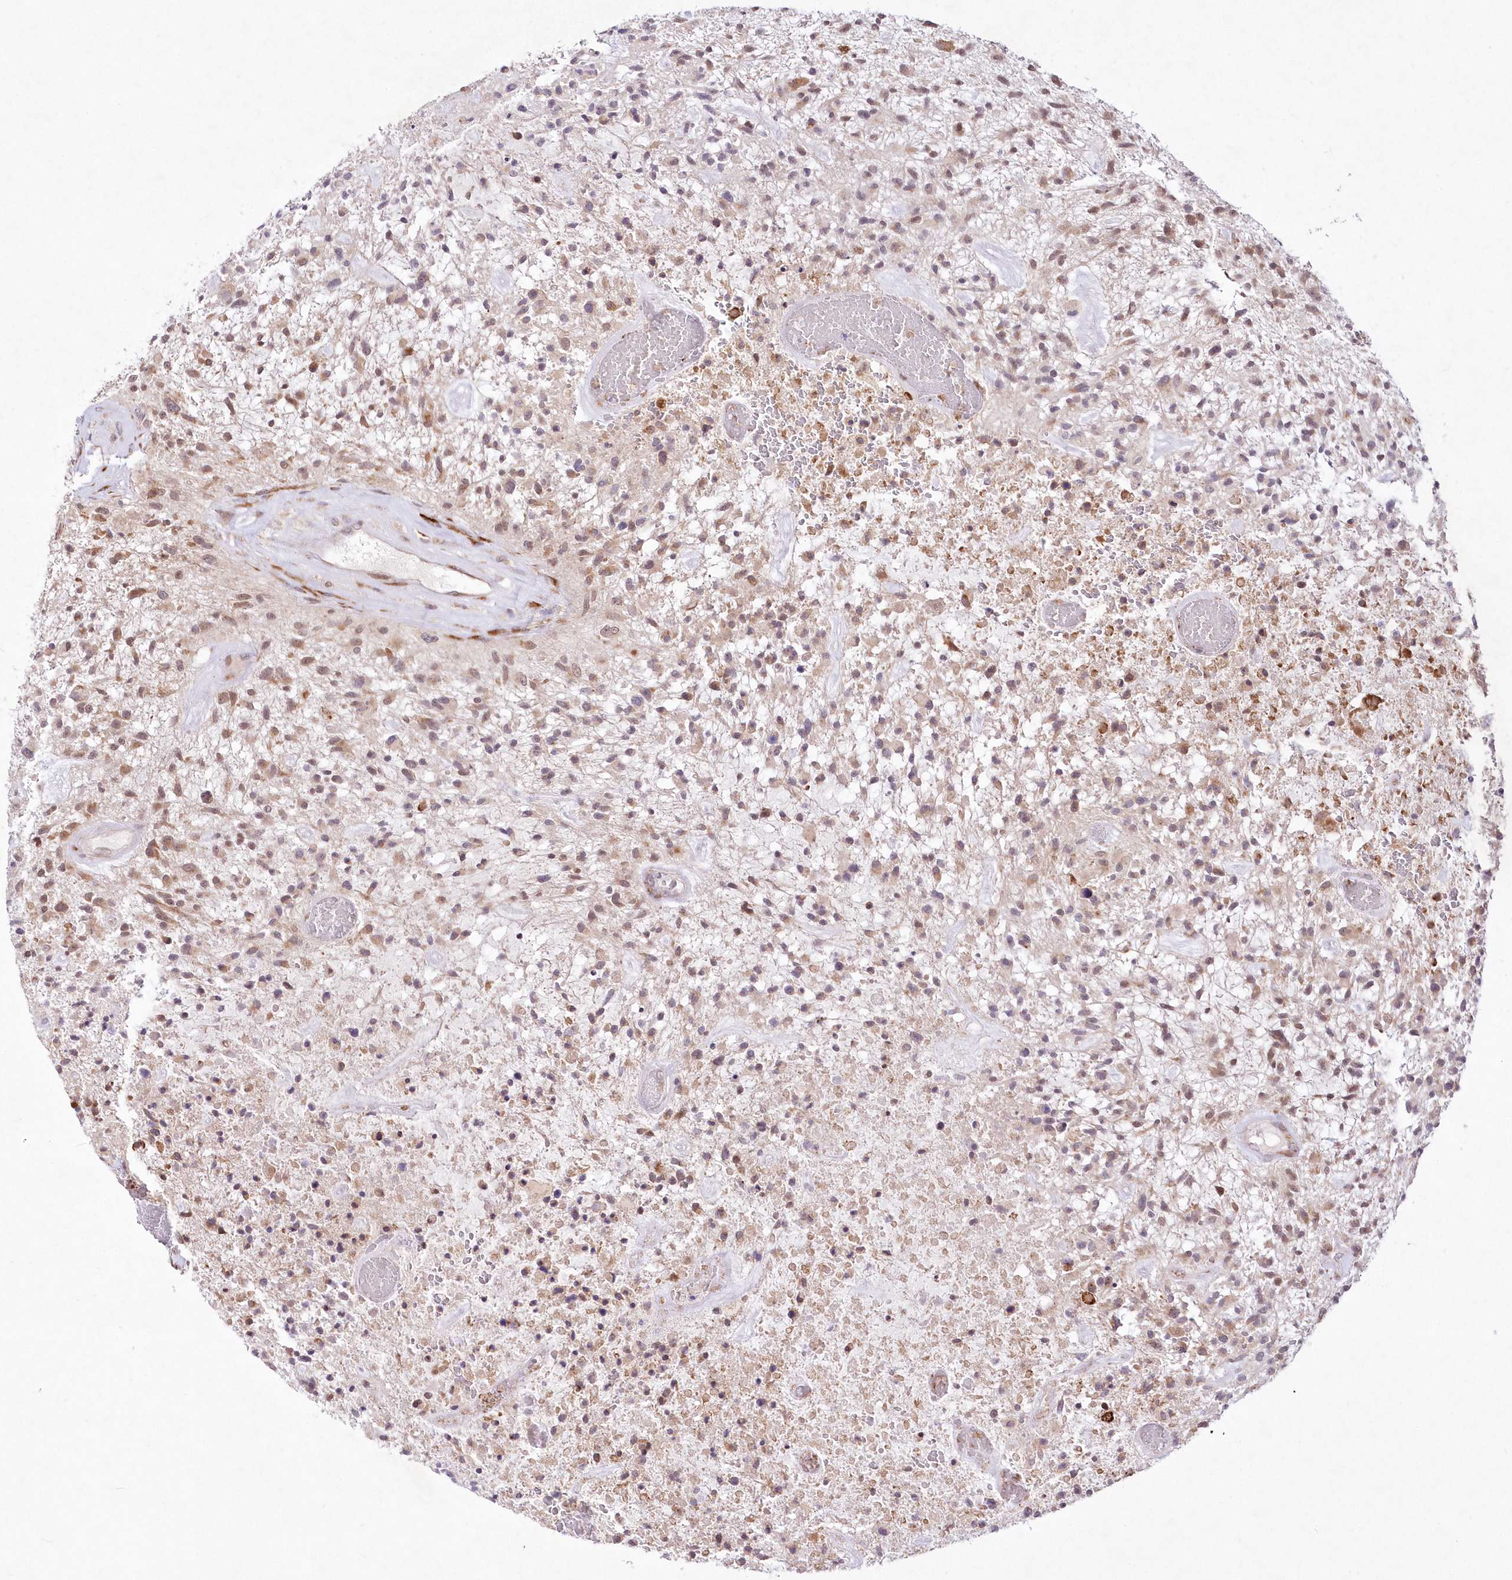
{"staining": {"intensity": "weak", "quantity": "25%-75%", "location": "nuclear"}, "tissue": "glioma", "cell_type": "Tumor cells", "image_type": "cancer", "snomed": [{"axis": "morphology", "description": "Glioma, malignant, High grade"}, {"axis": "topography", "description": "Brain"}], "caption": "Protein staining of glioma tissue shows weak nuclear expression in about 25%-75% of tumor cells.", "gene": "LDB1", "patient": {"sex": "male", "age": 47}}